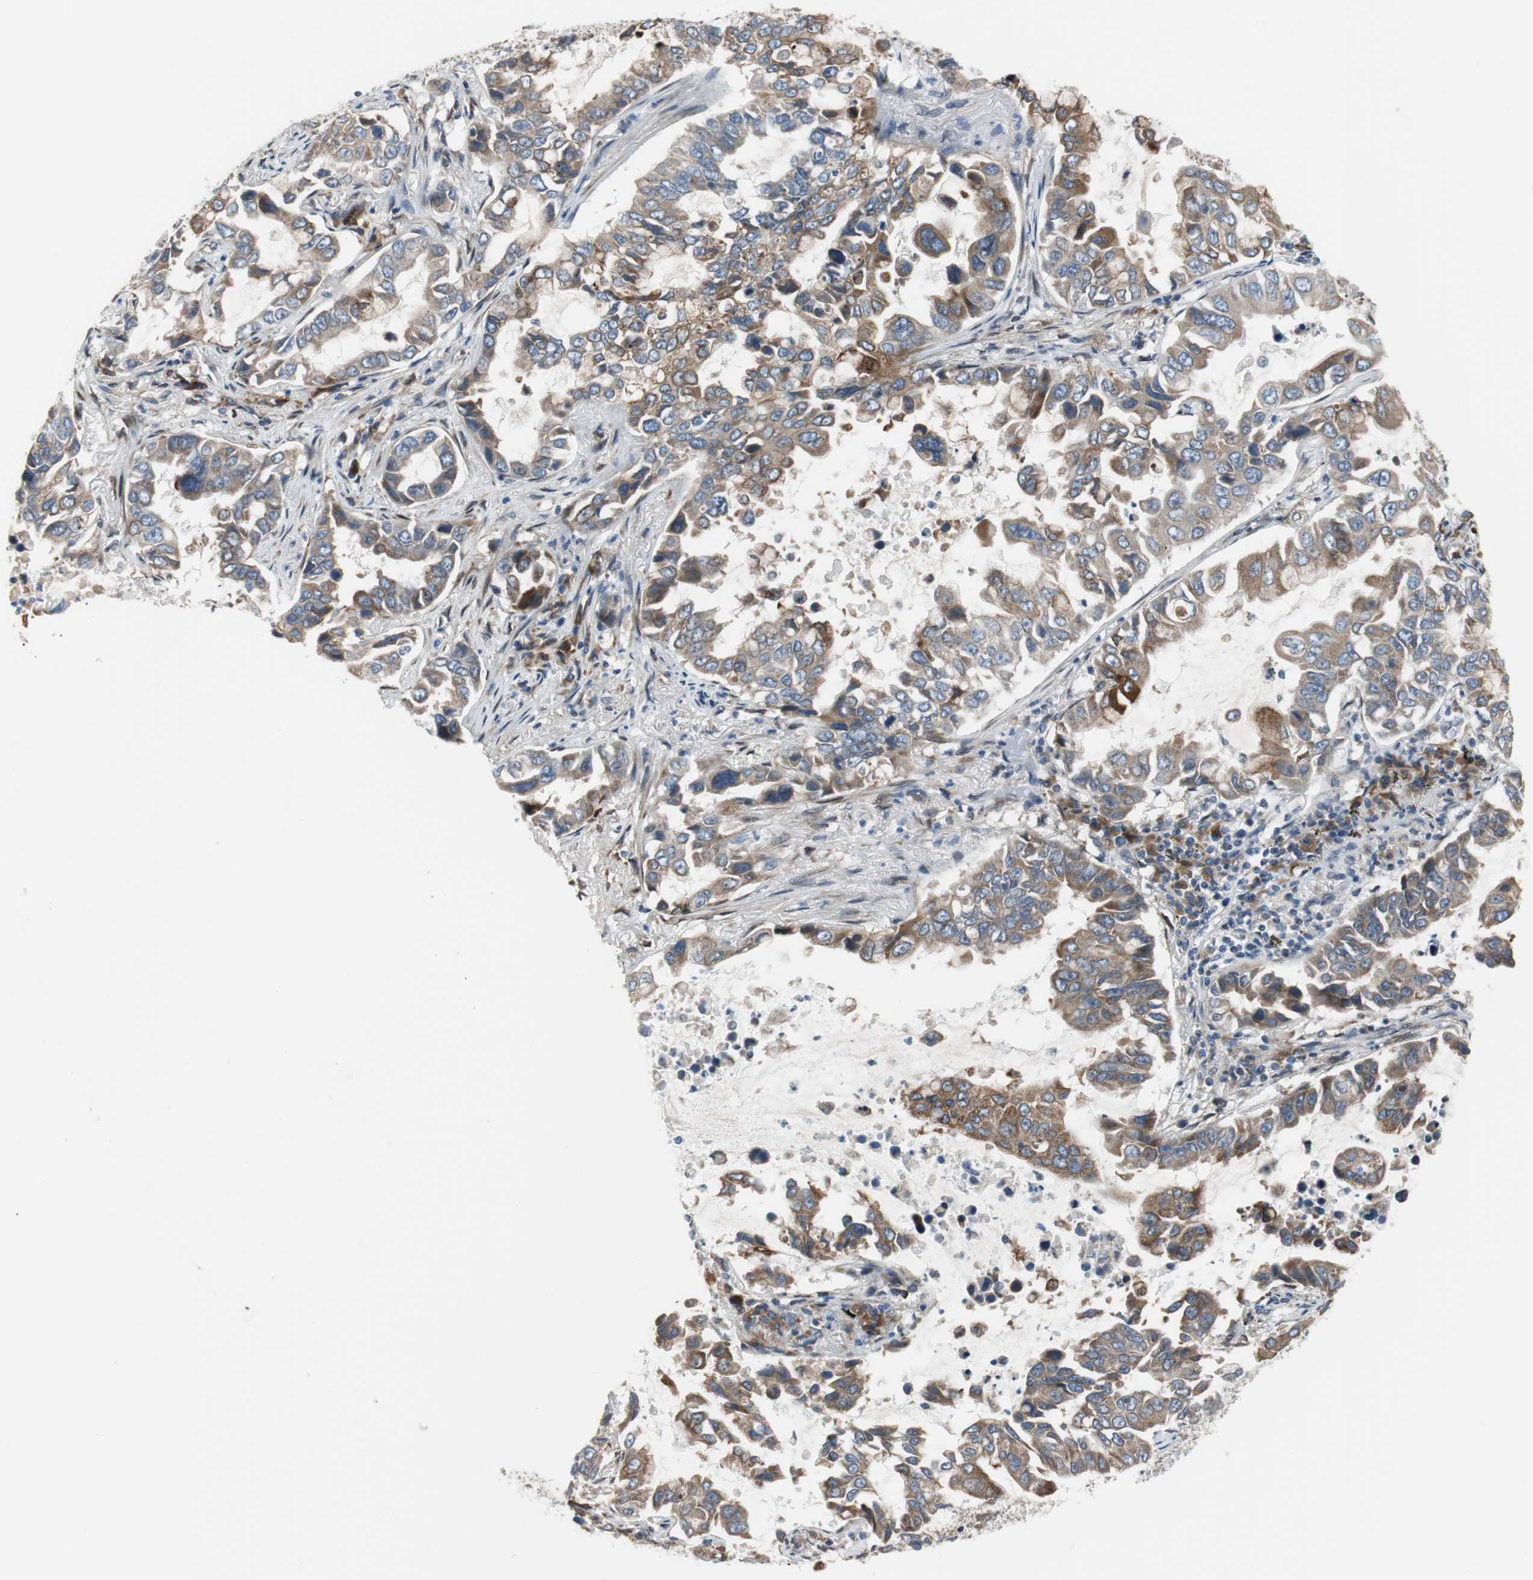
{"staining": {"intensity": "weak", "quantity": ">75%", "location": "cytoplasmic/membranous"}, "tissue": "lung cancer", "cell_type": "Tumor cells", "image_type": "cancer", "snomed": [{"axis": "morphology", "description": "Adenocarcinoma, NOS"}, {"axis": "topography", "description": "Lung"}], "caption": "The histopathology image shows immunohistochemical staining of lung cancer (adenocarcinoma). There is weak cytoplasmic/membranous positivity is present in about >75% of tumor cells.", "gene": "TMED7", "patient": {"sex": "male", "age": 64}}